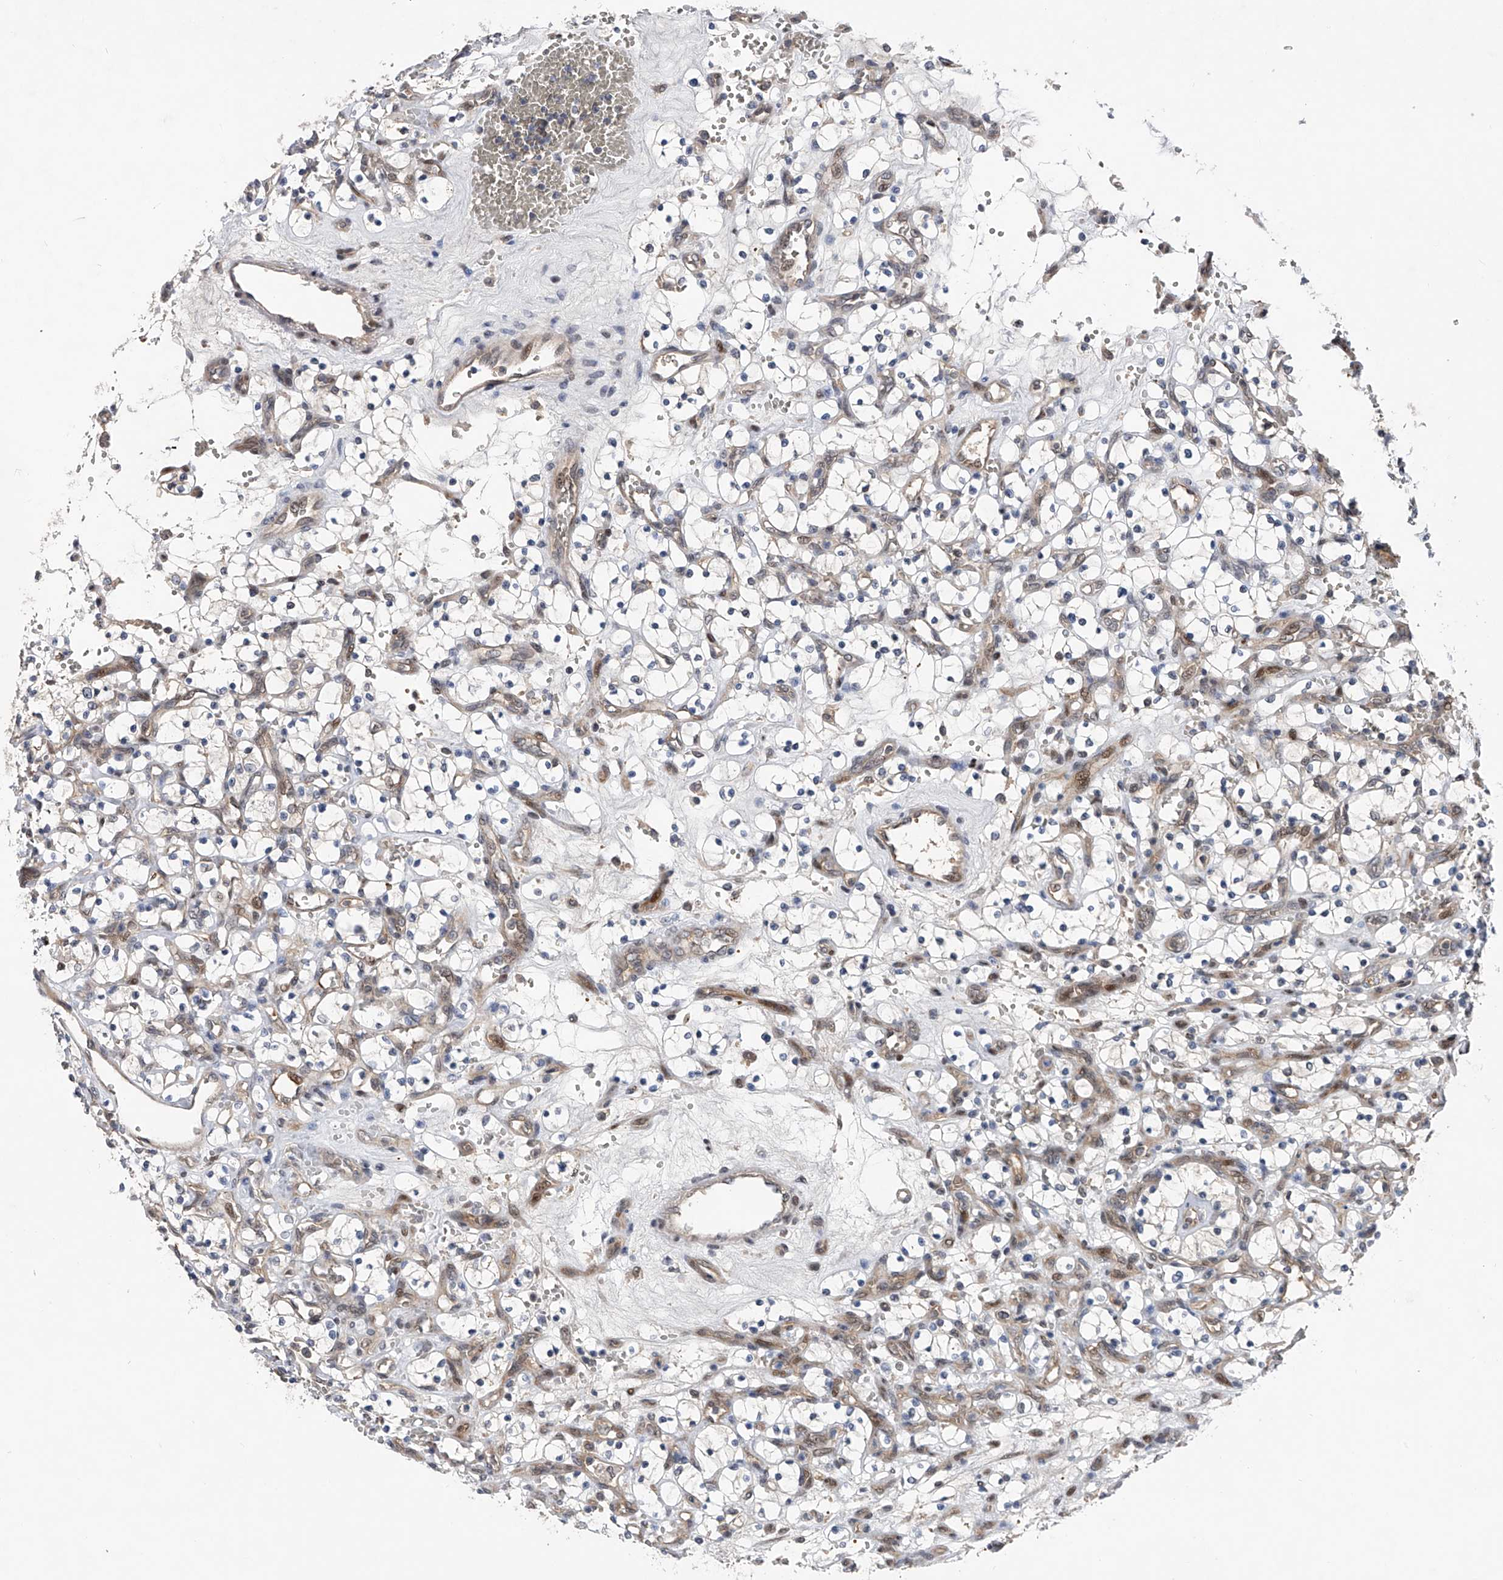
{"staining": {"intensity": "negative", "quantity": "none", "location": "none"}, "tissue": "renal cancer", "cell_type": "Tumor cells", "image_type": "cancer", "snomed": [{"axis": "morphology", "description": "Adenocarcinoma, NOS"}, {"axis": "topography", "description": "Kidney"}], "caption": "There is no significant positivity in tumor cells of renal adenocarcinoma. (DAB (3,3'-diaminobenzidine) immunohistochemistry (IHC) visualized using brightfield microscopy, high magnification).", "gene": "RWDD2A", "patient": {"sex": "female", "age": 69}}